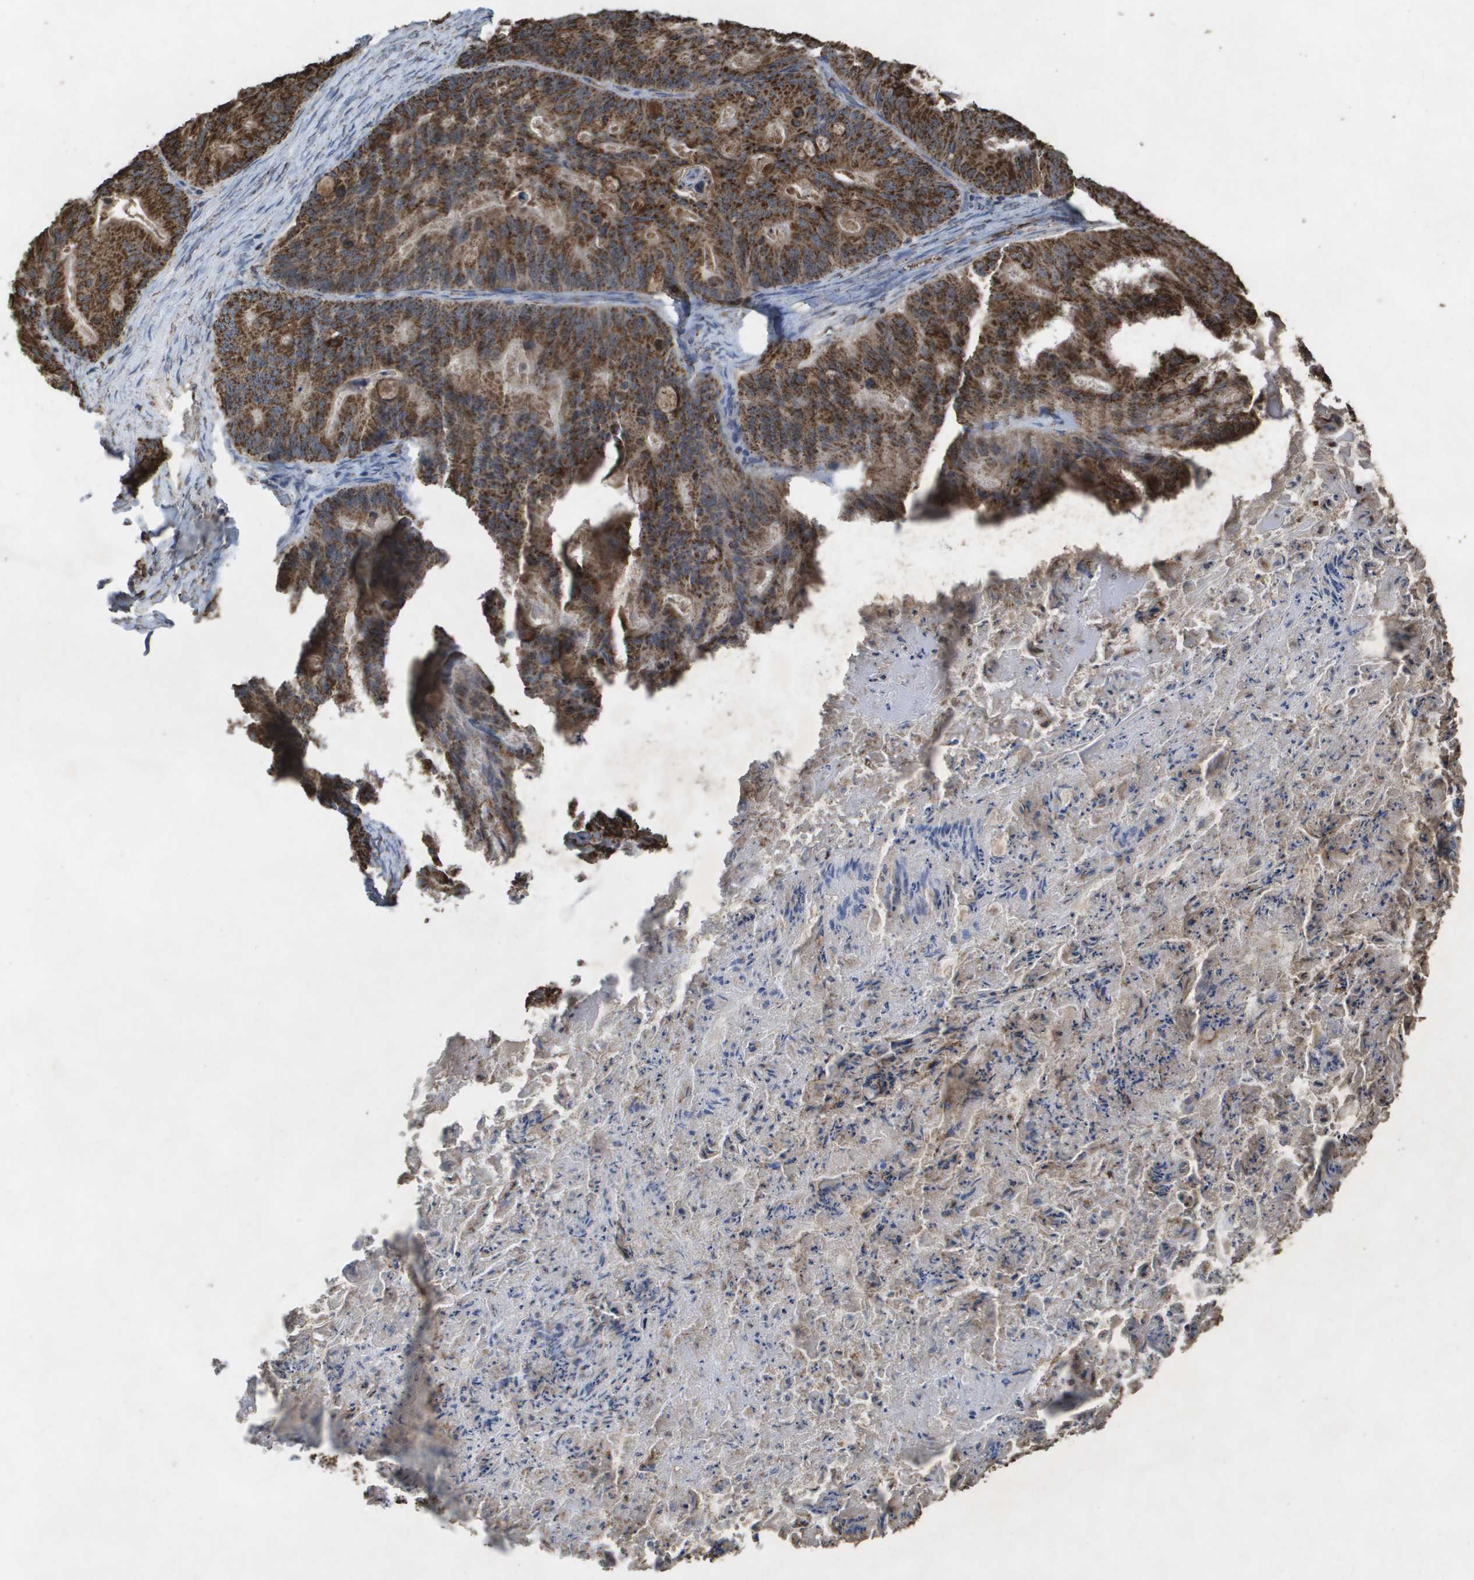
{"staining": {"intensity": "moderate", "quantity": ">75%", "location": "cytoplasmic/membranous"}, "tissue": "ovarian cancer", "cell_type": "Tumor cells", "image_type": "cancer", "snomed": [{"axis": "morphology", "description": "Cystadenocarcinoma, mucinous, NOS"}, {"axis": "topography", "description": "Ovary"}], "caption": "Ovarian mucinous cystadenocarcinoma was stained to show a protein in brown. There is medium levels of moderate cytoplasmic/membranous positivity in approximately >75% of tumor cells.", "gene": "HSPE1", "patient": {"sex": "female", "age": 37}}